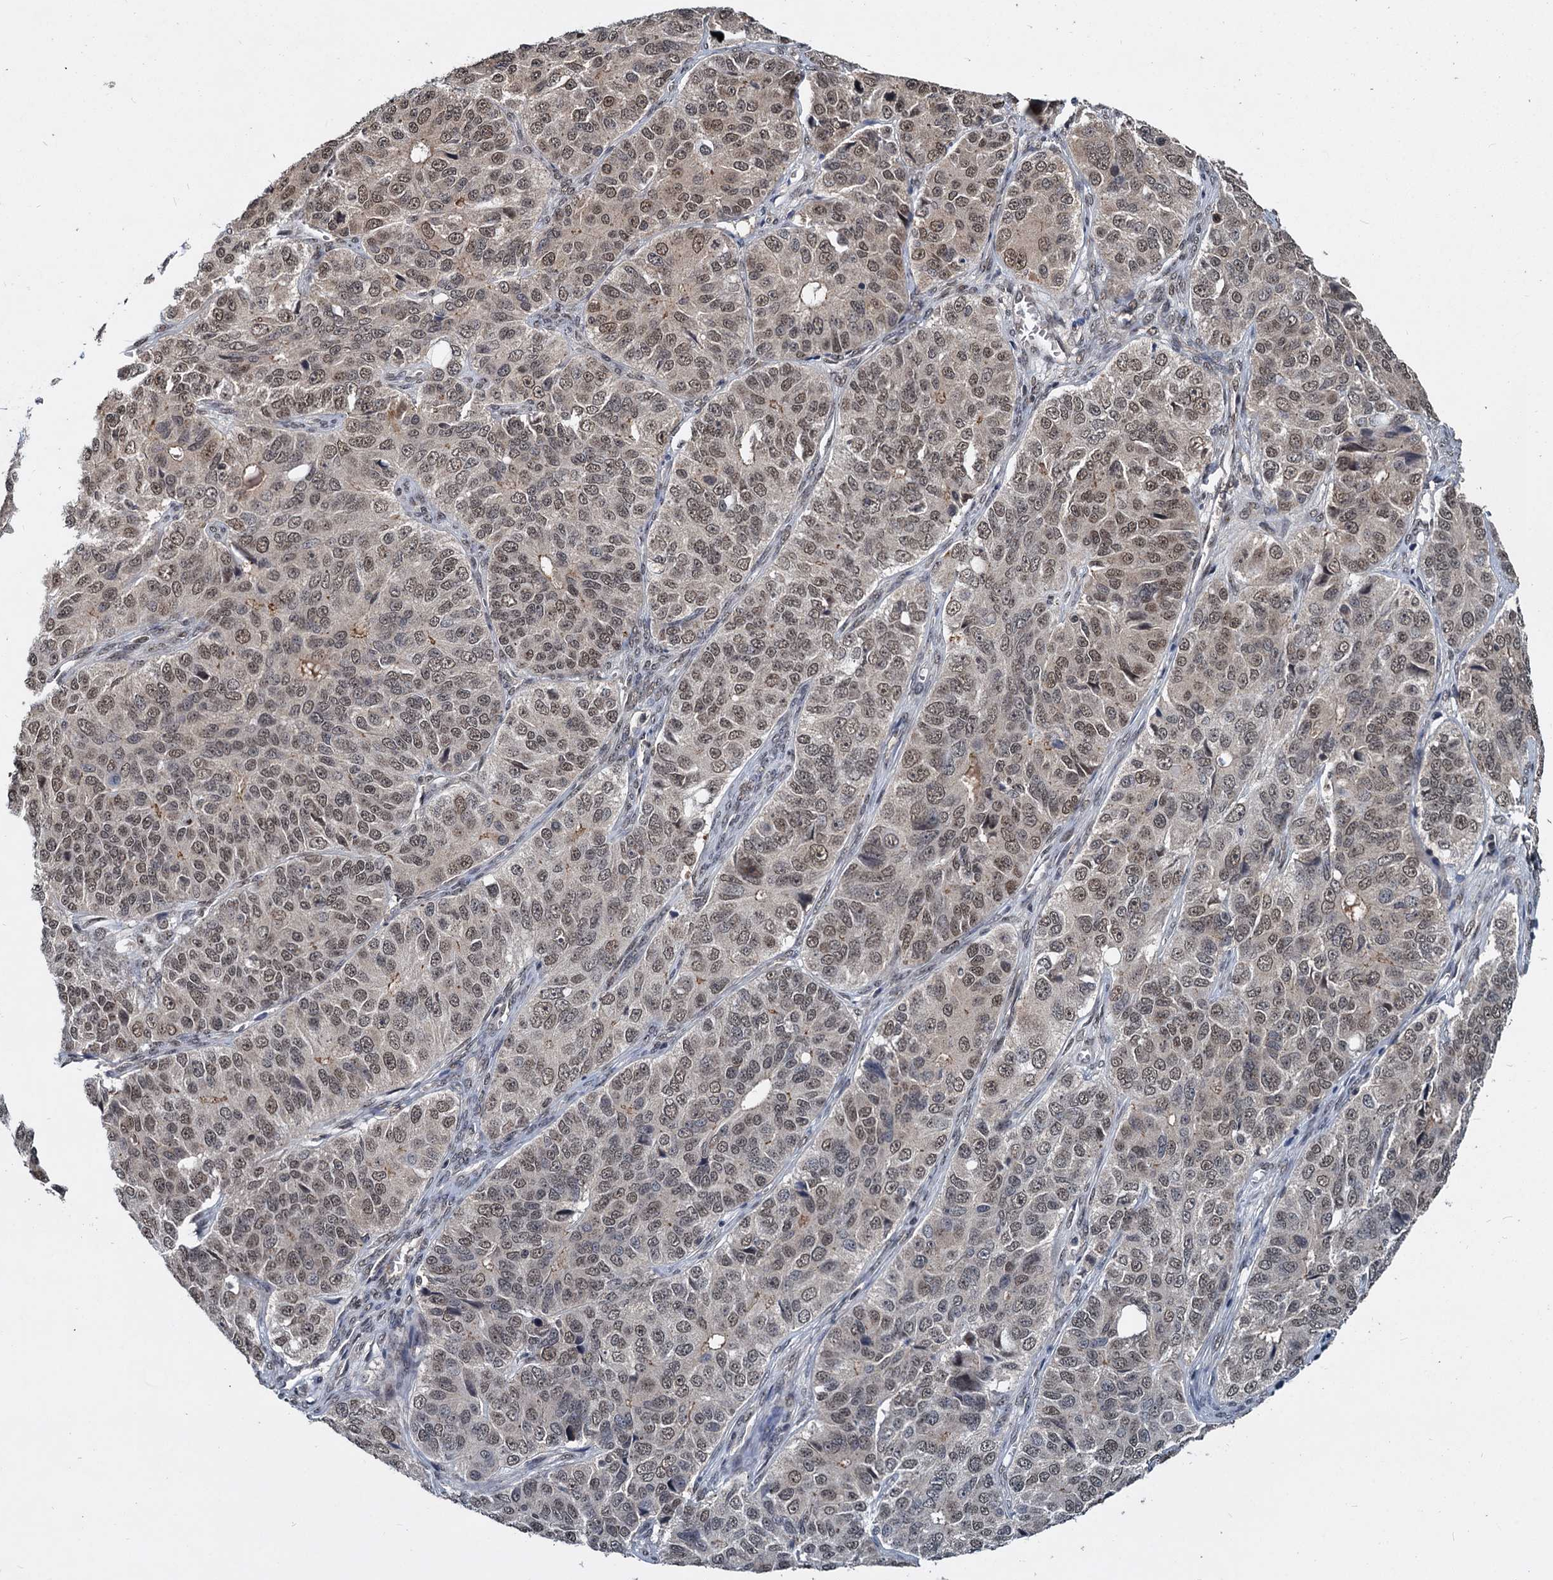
{"staining": {"intensity": "weak", "quantity": "25%-75%", "location": "nuclear"}, "tissue": "ovarian cancer", "cell_type": "Tumor cells", "image_type": "cancer", "snomed": [{"axis": "morphology", "description": "Carcinoma, endometroid"}, {"axis": "topography", "description": "Ovary"}], "caption": "Weak nuclear protein staining is identified in about 25%-75% of tumor cells in endometroid carcinoma (ovarian).", "gene": "FAM216B", "patient": {"sex": "female", "age": 51}}